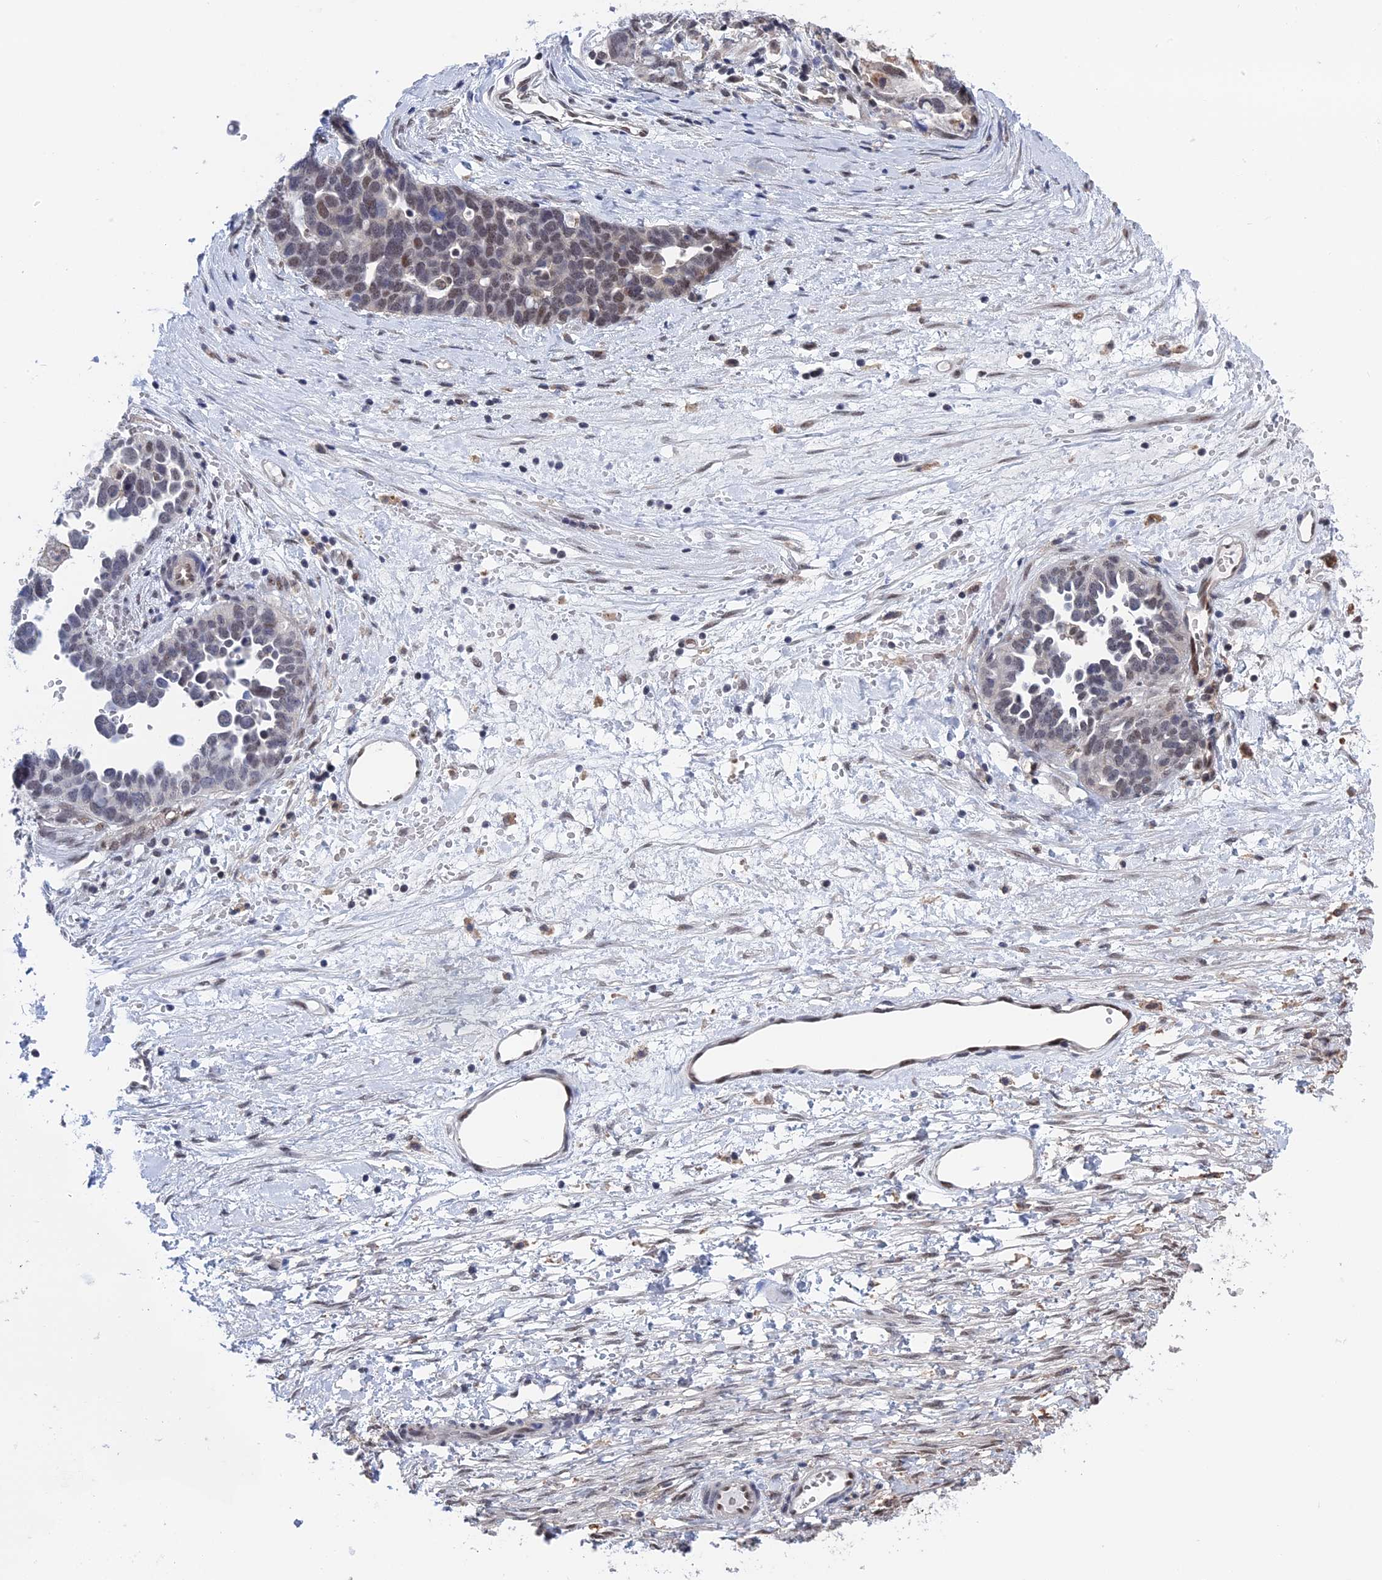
{"staining": {"intensity": "moderate", "quantity": "<25%", "location": "nuclear"}, "tissue": "ovarian cancer", "cell_type": "Tumor cells", "image_type": "cancer", "snomed": [{"axis": "morphology", "description": "Cystadenocarcinoma, serous, NOS"}, {"axis": "topography", "description": "Ovary"}], "caption": "Protein staining shows moderate nuclear positivity in approximately <25% of tumor cells in ovarian cancer. Nuclei are stained in blue.", "gene": "TSSC4", "patient": {"sex": "female", "age": 54}}